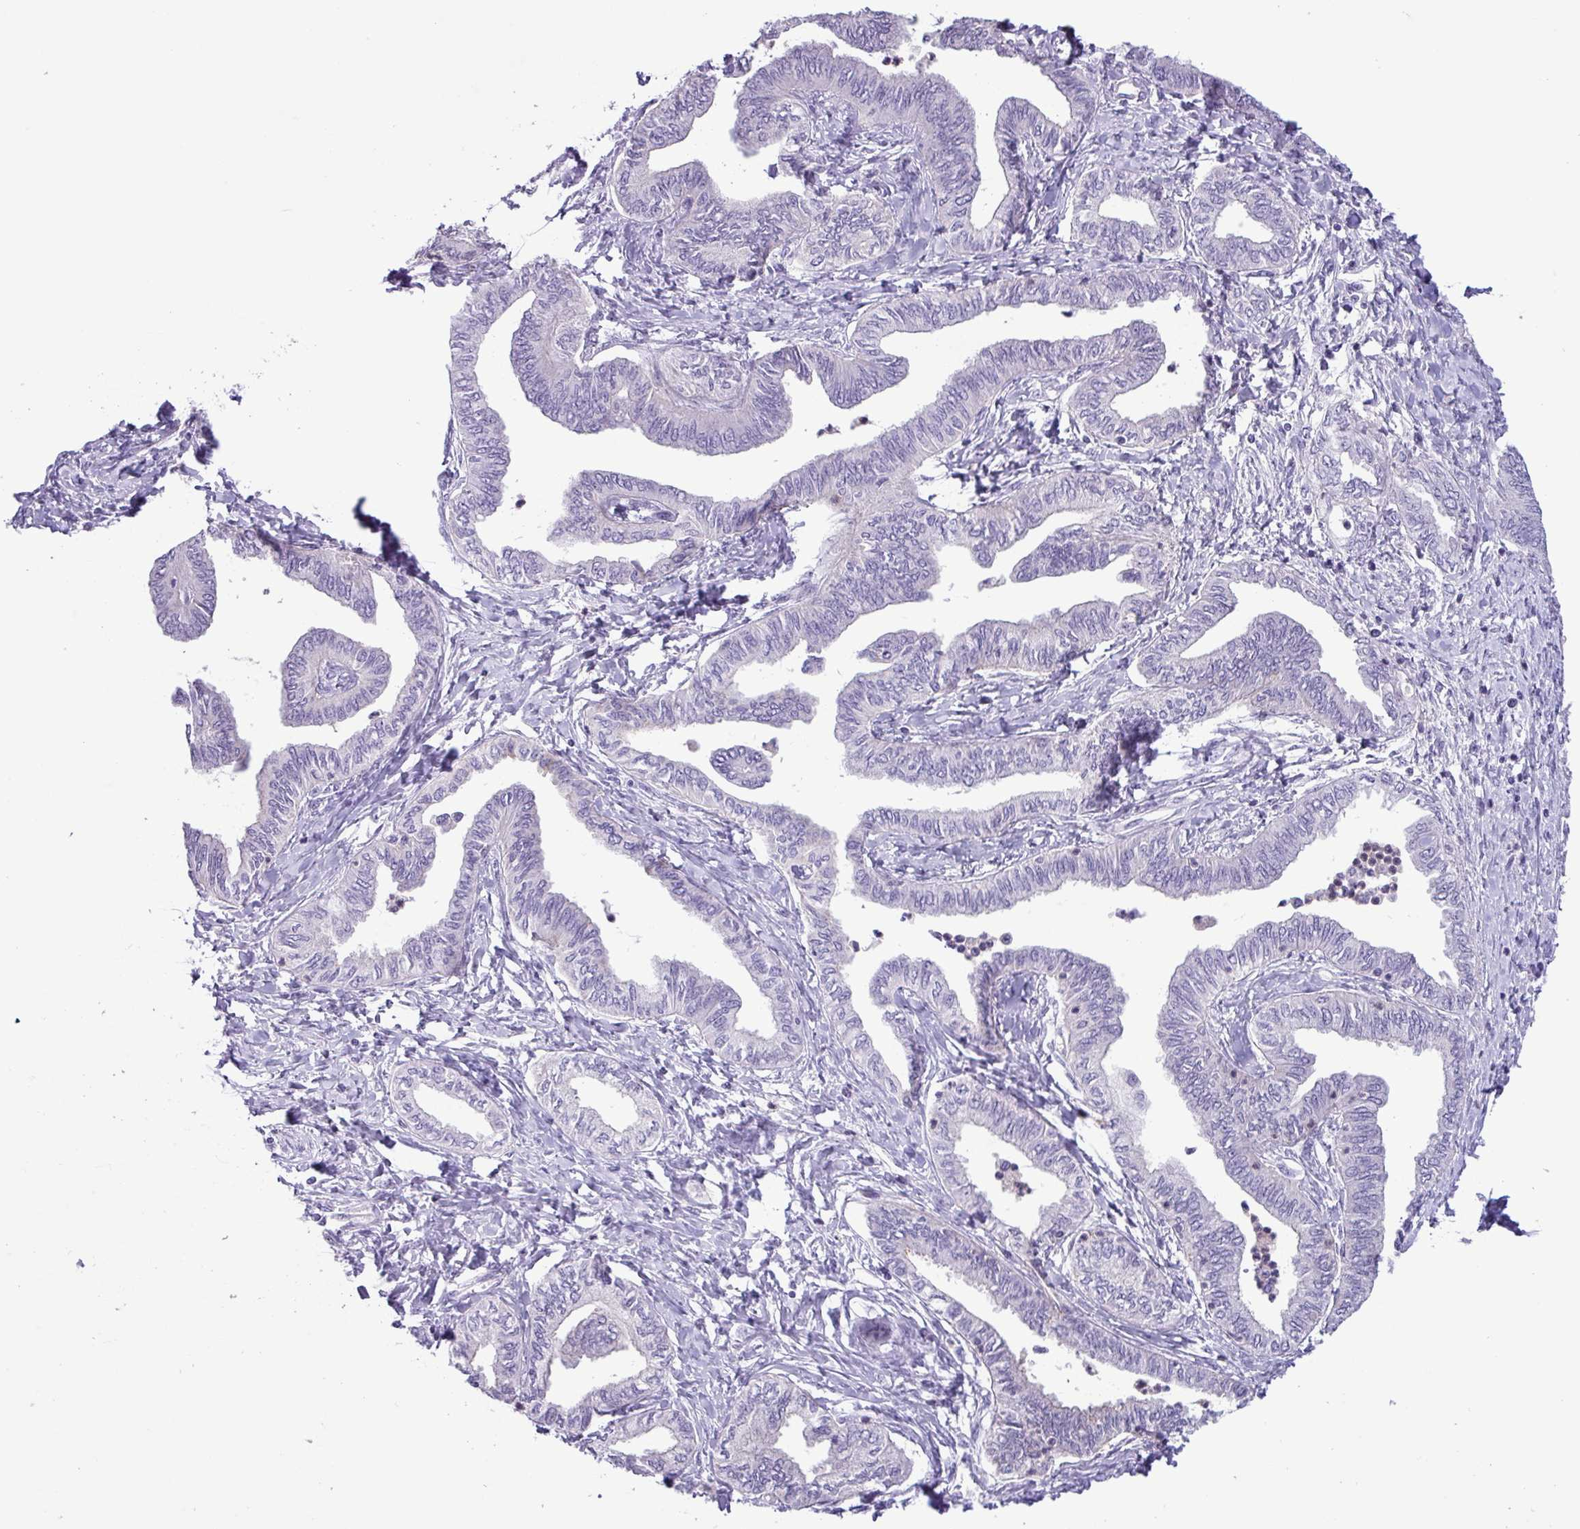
{"staining": {"intensity": "negative", "quantity": "none", "location": "none"}, "tissue": "ovarian cancer", "cell_type": "Tumor cells", "image_type": "cancer", "snomed": [{"axis": "morphology", "description": "Carcinoma, endometroid"}, {"axis": "topography", "description": "Ovary"}], "caption": "Tumor cells are negative for protein expression in human ovarian endometroid carcinoma.", "gene": "CYSTM1", "patient": {"sex": "female", "age": 70}}